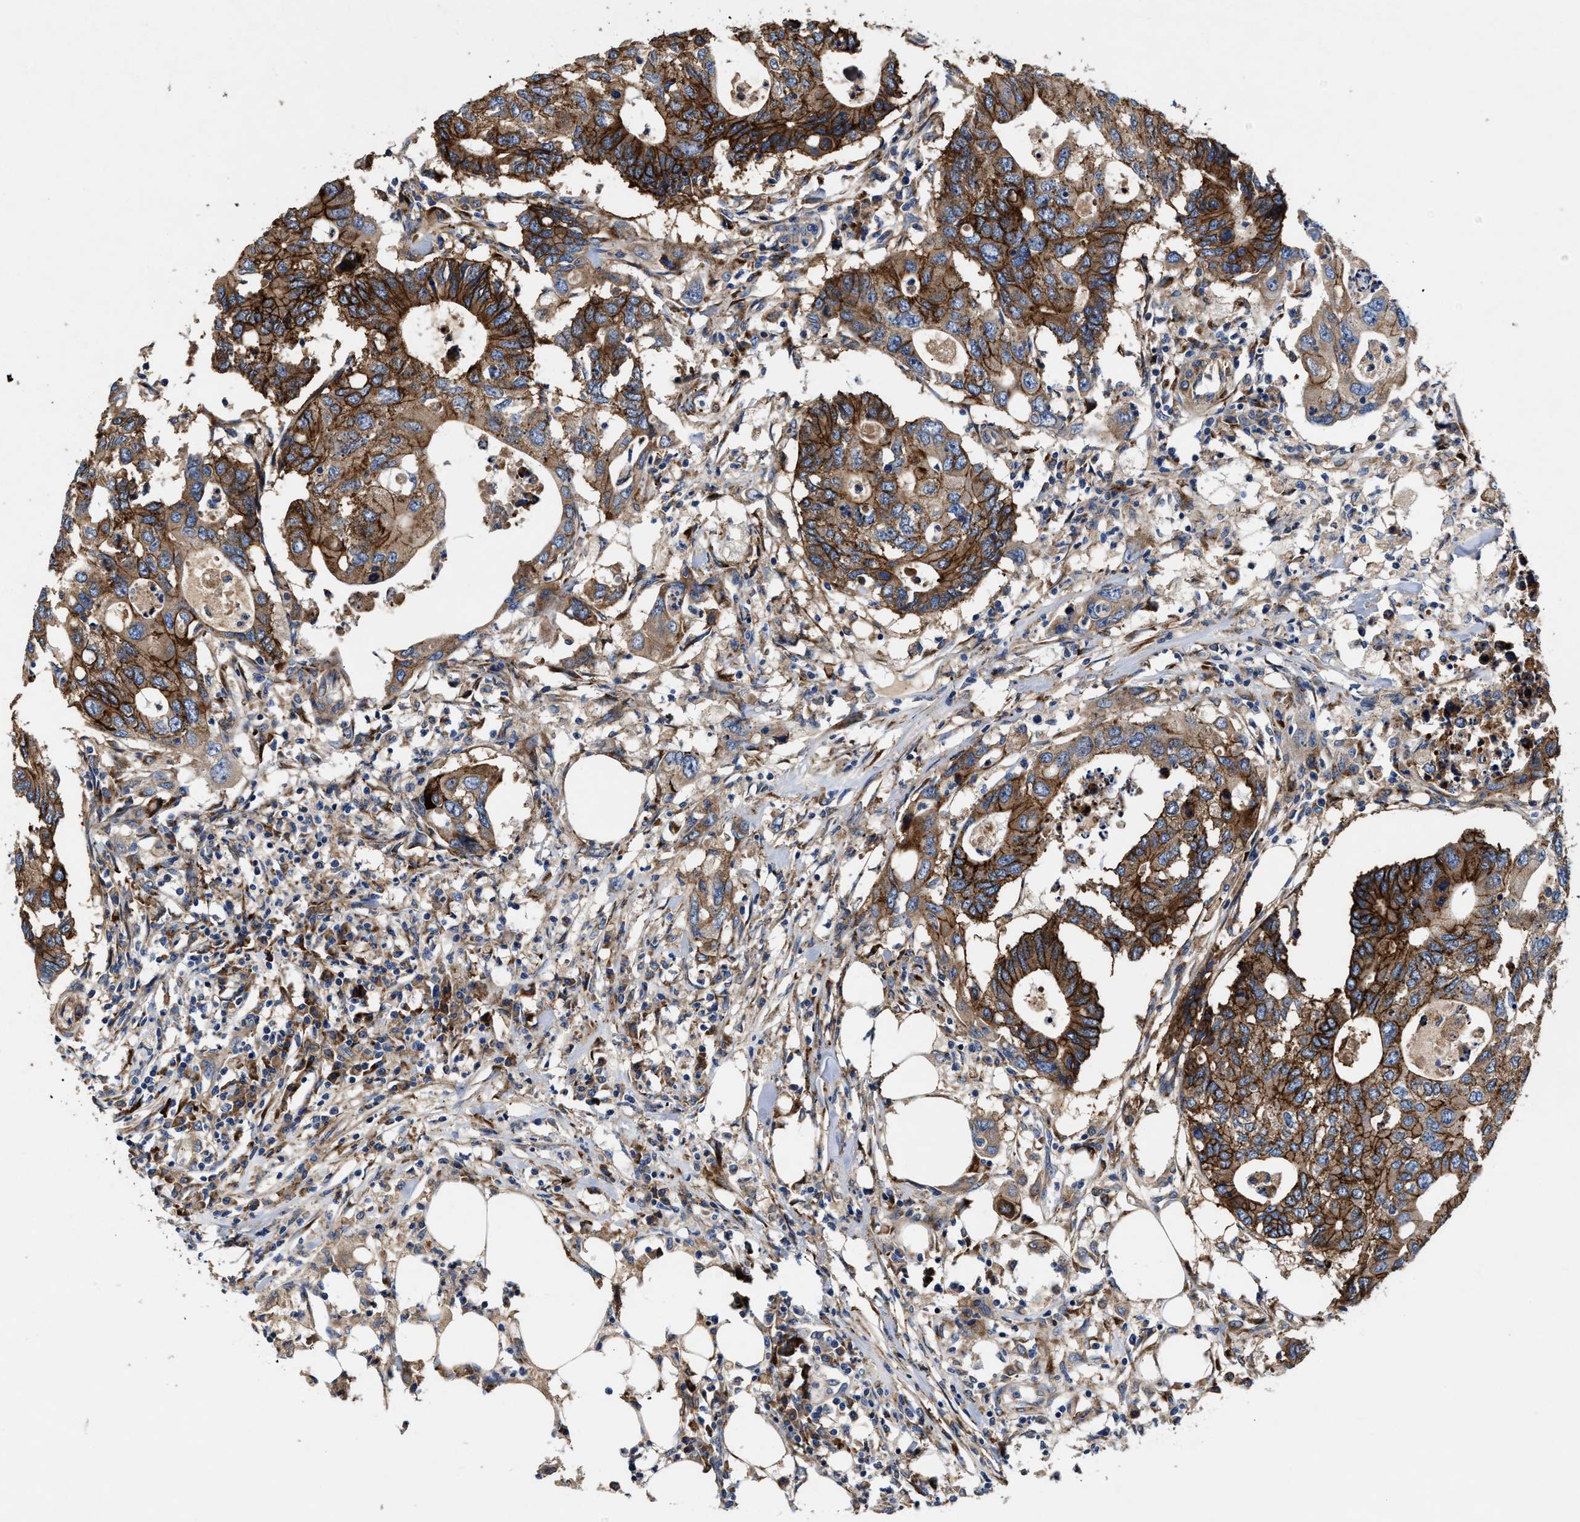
{"staining": {"intensity": "strong", "quantity": ">75%", "location": "cytoplasmic/membranous"}, "tissue": "colorectal cancer", "cell_type": "Tumor cells", "image_type": "cancer", "snomed": [{"axis": "morphology", "description": "Adenocarcinoma, NOS"}, {"axis": "topography", "description": "Colon"}], "caption": "Human colorectal cancer stained for a protein (brown) demonstrates strong cytoplasmic/membranous positive expression in about >75% of tumor cells.", "gene": "SLC12A2", "patient": {"sex": "male", "age": 71}}